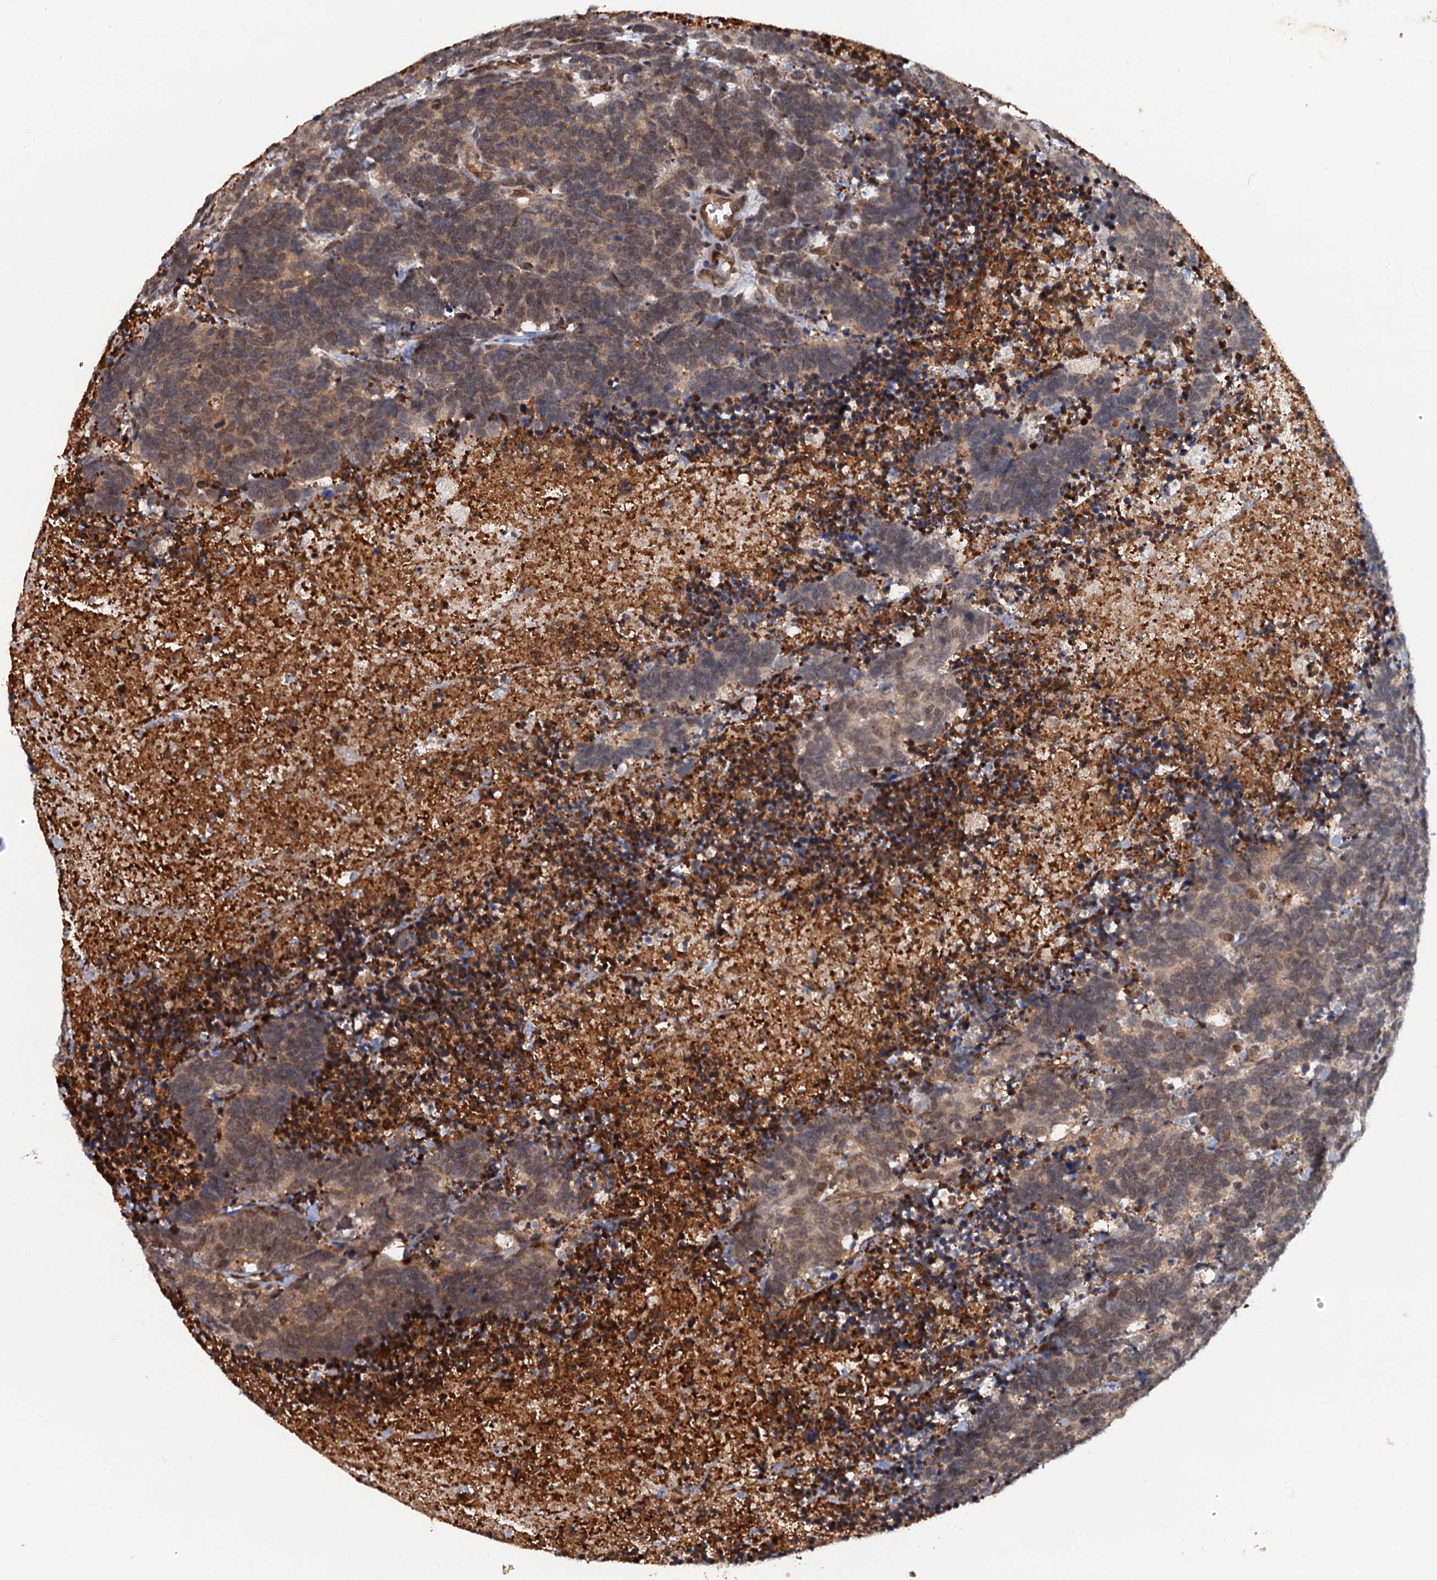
{"staining": {"intensity": "weak", "quantity": "25%-75%", "location": "cytoplasmic/membranous"}, "tissue": "carcinoid", "cell_type": "Tumor cells", "image_type": "cancer", "snomed": [{"axis": "morphology", "description": "Carcinoma, NOS"}, {"axis": "morphology", "description": "Carcinoid, malignant, NOS"}, {"axis": "topography", "description": "Urinary bladder"}], "caption": "Carcinoid stained with DAB (3,3'-diaminobenzidine) immunohistochemistry shows low levels of weak cytoplasmic/membranous expression in approximately 25%-75% of tumor cells.", "gene": "CDC23", "patient": {"sex": "male", "age": 57}}